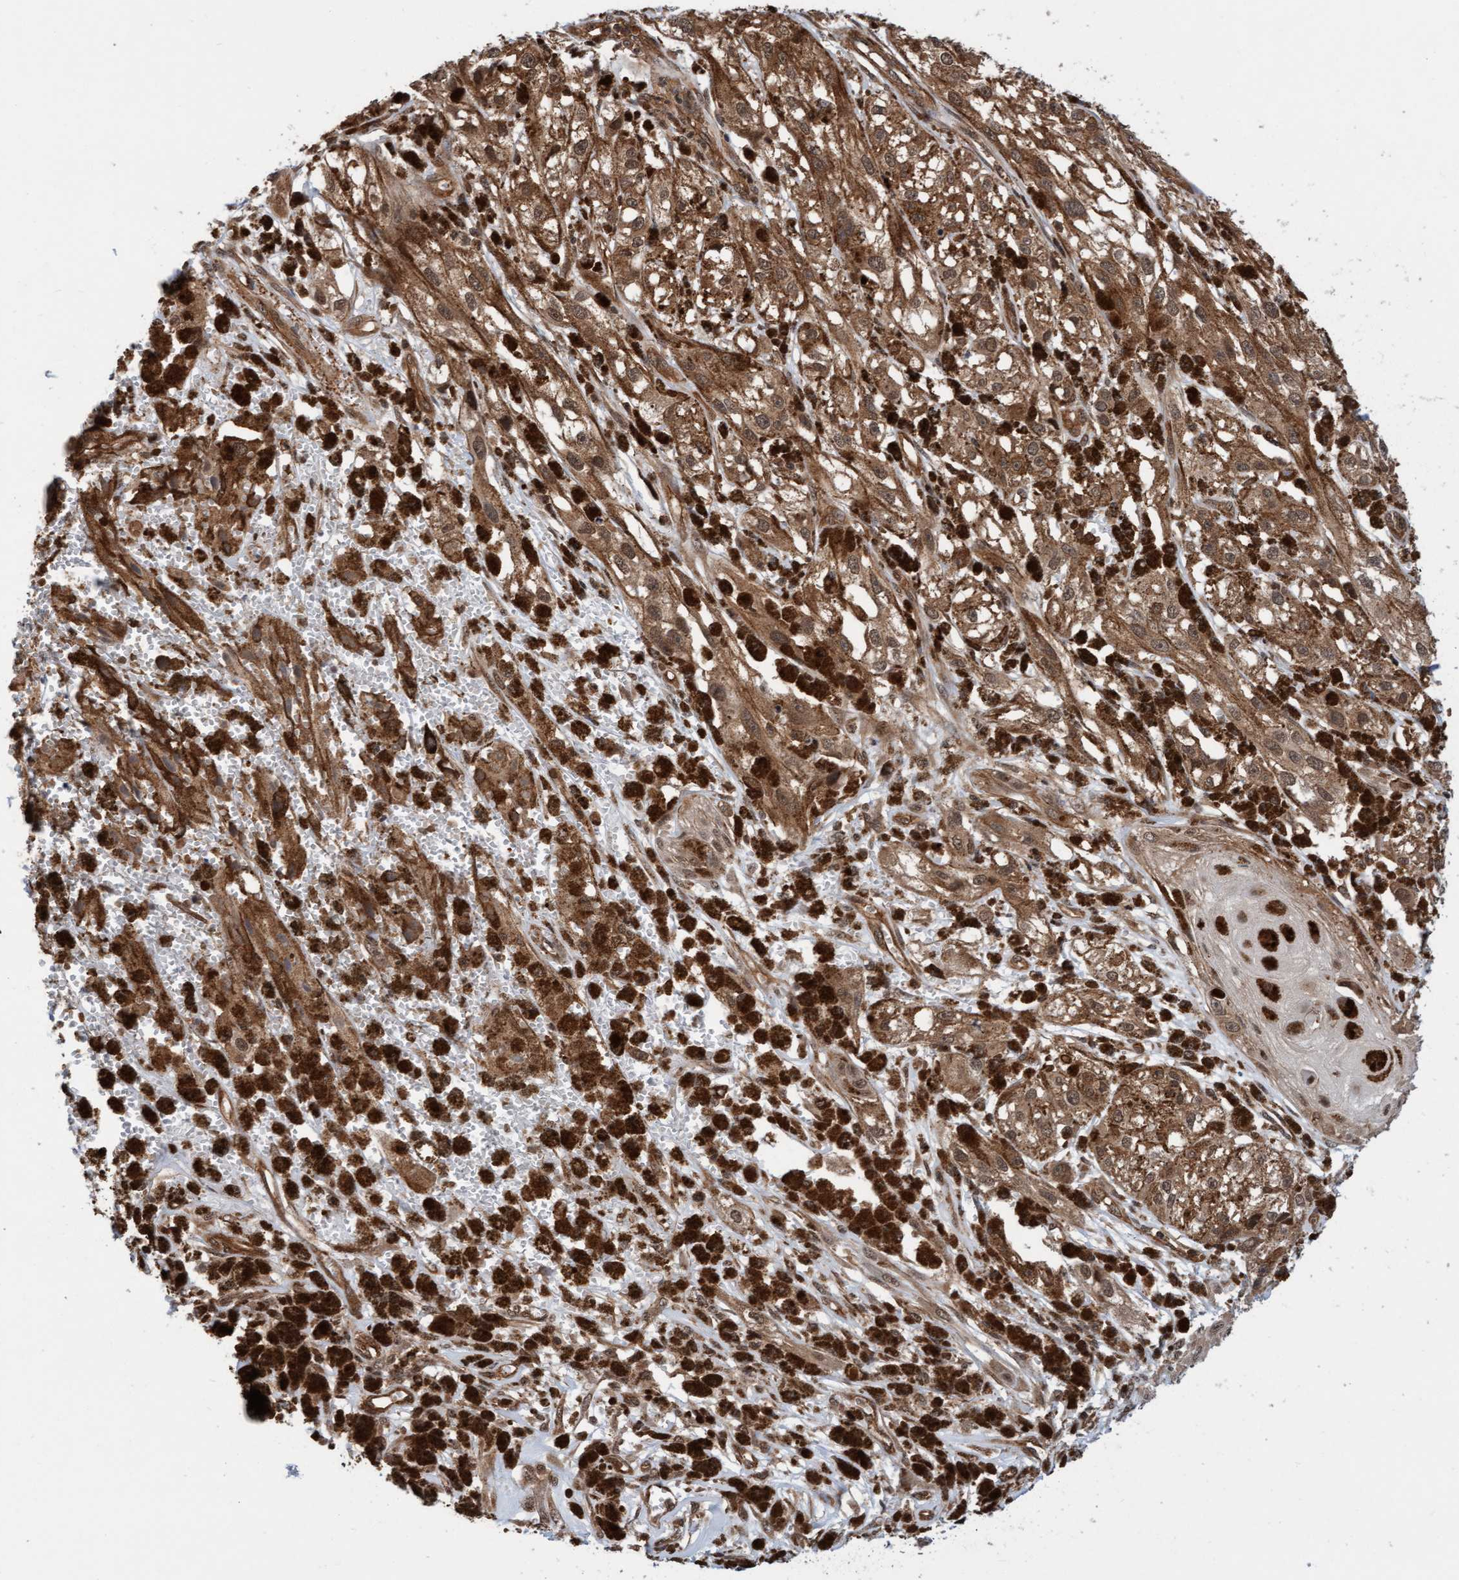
{"staining": {"intensity": "moderate", "quantity": ">75%", "location": "cytoplasmic/membranous,nuclear"}, "tissue": "melanoma", "cell_type": "Tumor cells", "image_type": "cancer", "snomed": [{"axis": "morphology", "description": "Malignant melanoma, NOS"}, {"axis": "topography", "description": "Skin"}], "caption": "A brown stain labels moderate cytoplasmic/membranous and nuclear expression of a protein in human malignant melanoma tumor cells. (DAB (3,3'-diaminobenzidine) IHC, brown staining for protein, blue staining for nuclei).", "gene": "STXBP4", "patient": {"sex": "male", "age": 88}}